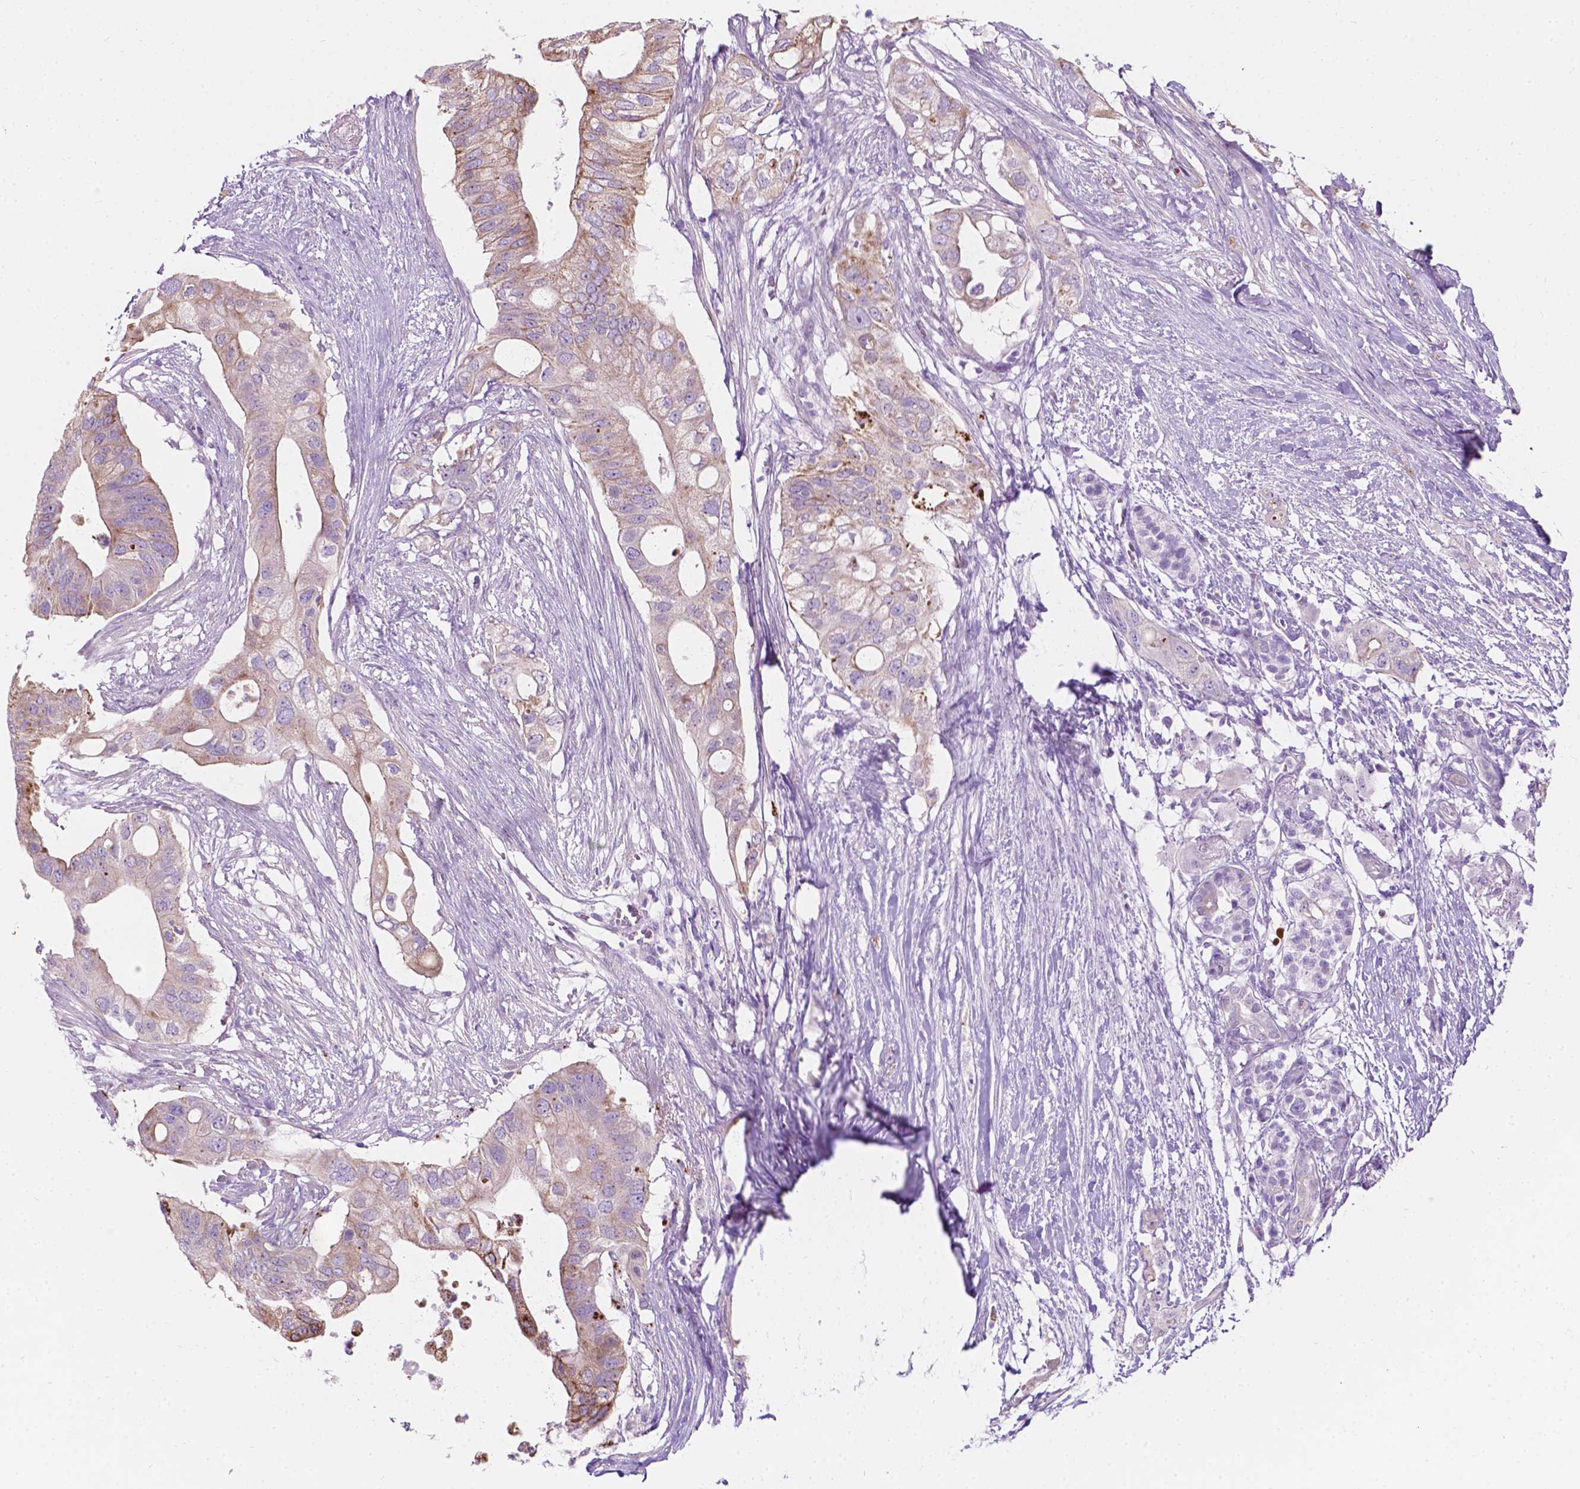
{"staining": {"intensity": "moderate", "quantity": "<25%", "location": "cytoplasmic/membranous"}, "tissue": "pancreatic cancer", "cell_type": "Tumor cells", "image_type": "cancer", "snomed": [{"axis": "morphology", "description": "Adenocarcinoma, NOS"}, {"axis": "topography", "description": "Pancreas"}], "caption": "Pancreatic cancer (adenocarcinoma) was stained to show a protein in brown. There is low levels of moderate cytoplasmic/membranous expression in about <25% of tumor cells.", "gene": "NOS1AP", "patient": {"sex": "female", "age": 72}}